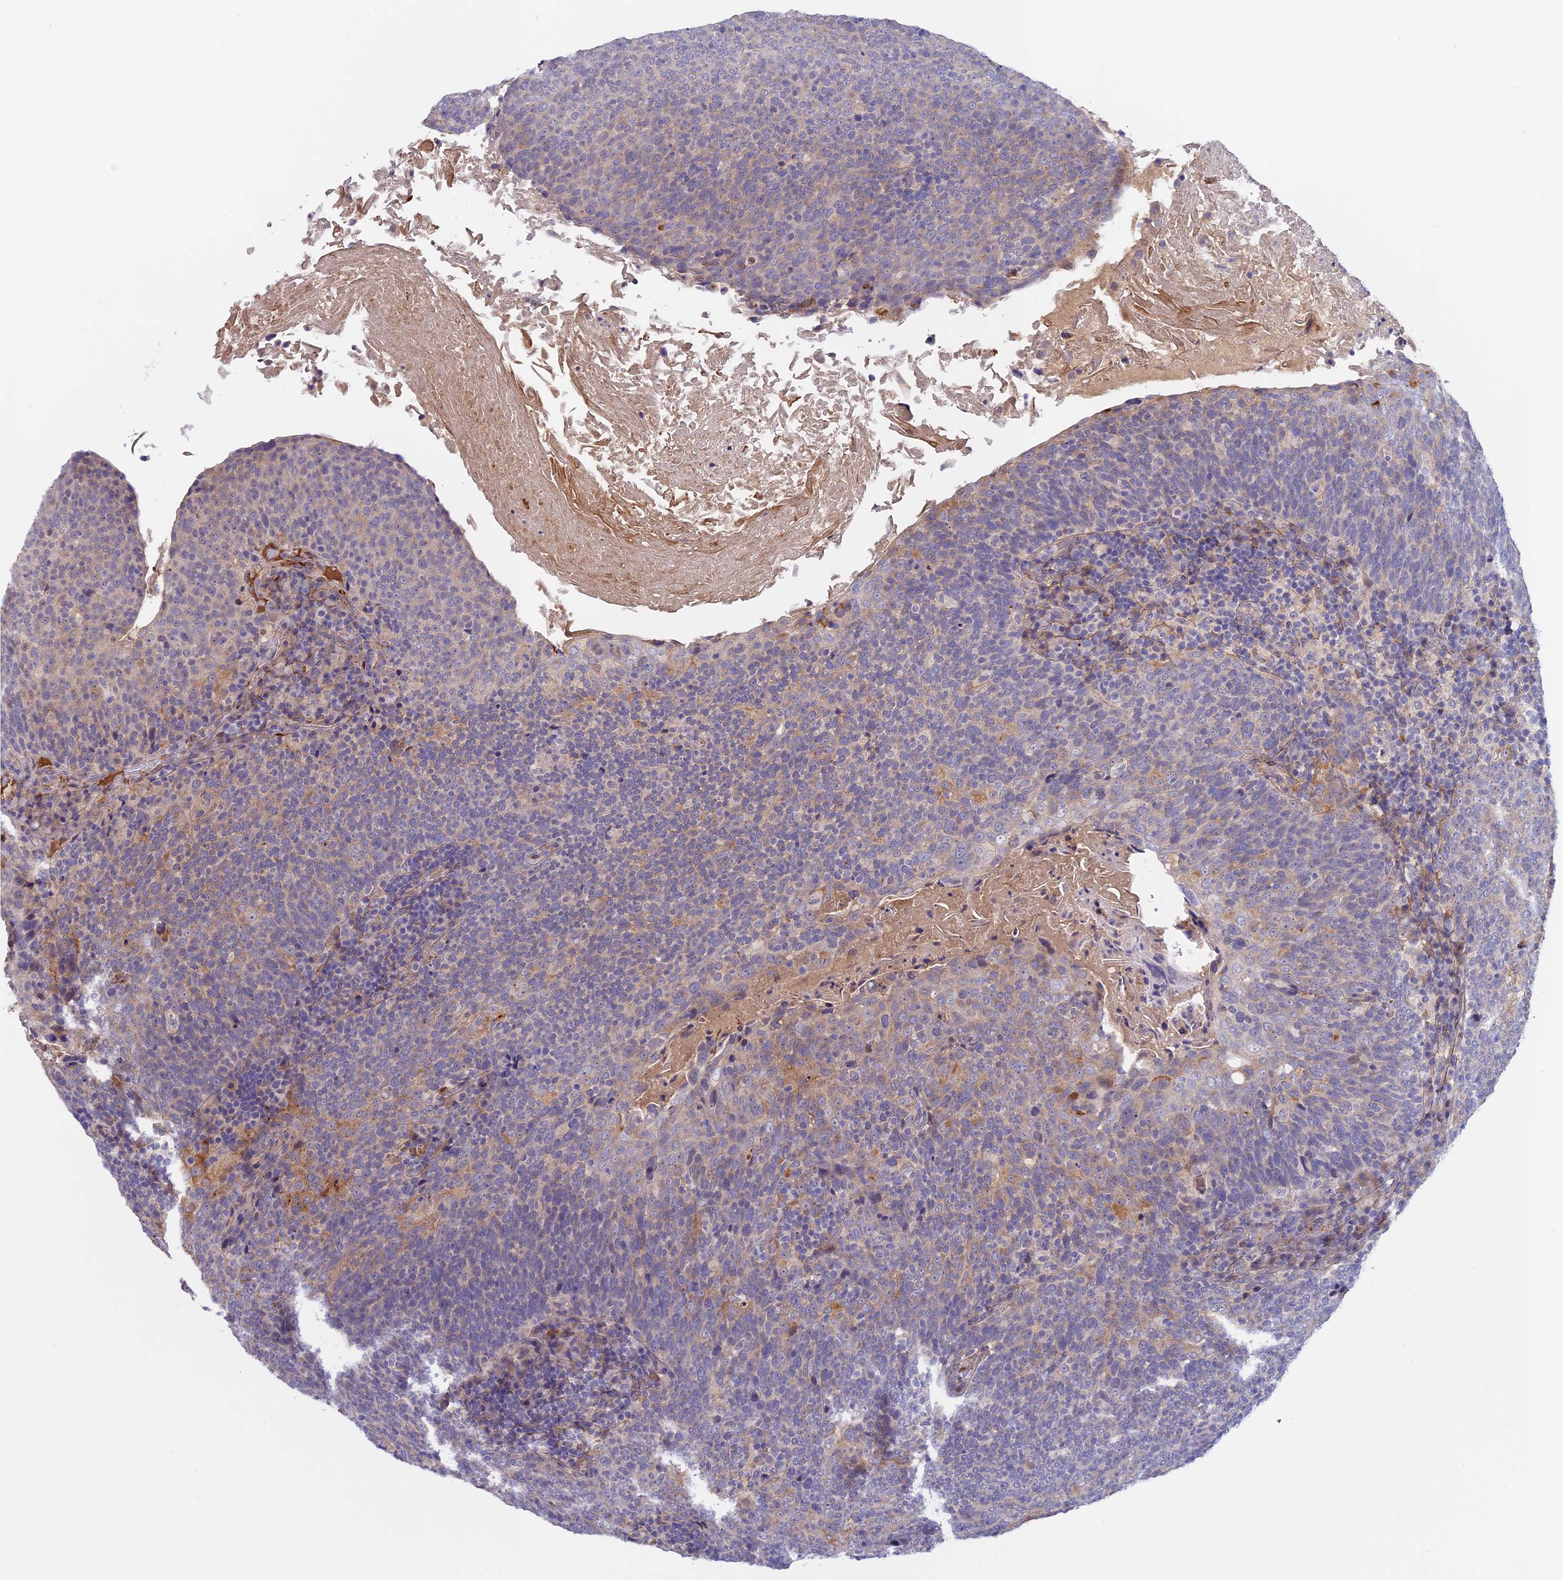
{"staining": {"intensity": "negative", "quantity": "none", "location": "none"}, "tissue": "head and neck cancer", "cell_type": "Tumor cells", "image_type": "cancer", "snomed": [{"axis": "morphology", "description": "Squamous cell carcinoma, NOS"}, {"axis": "morphology", "description": "Squamous cell carcinoma, metastatic, NOS"}, {"axis": "topography", "description": "Lymph node"}, {"axis": "topography", "description": "Head-Neck"}], "caption": "An immunohistochemistry (IHC) image of head and neck cancer is shown. There is no staining in tumor cells of head and neck cancer.", "gene": "COL4A3", "patient": {"sex": "male", "age": 62}}